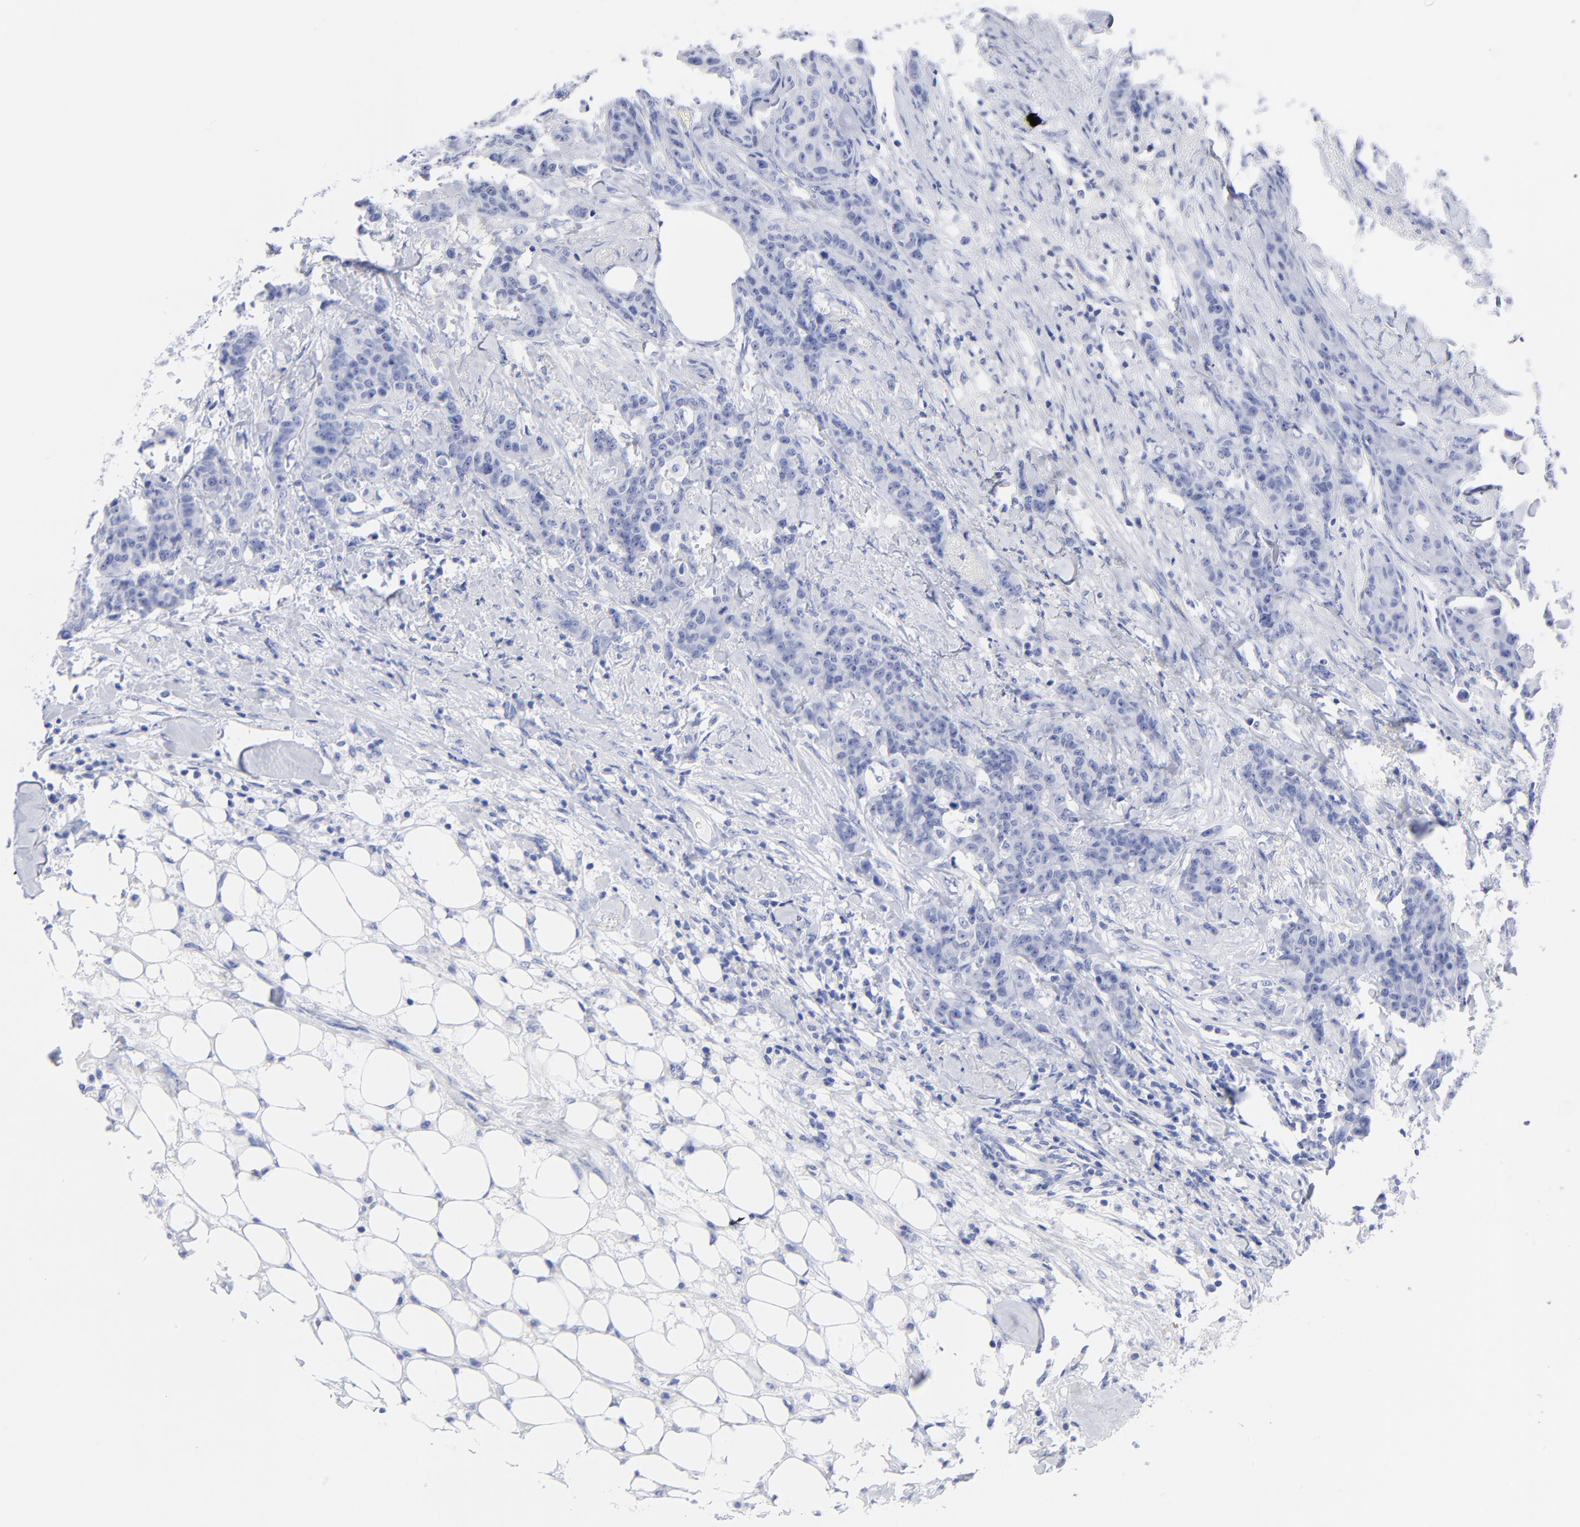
{"staining": {"intensity": "negative", "quantity": "none", "location": "none"}, "tissue": "breast cancer", "cell_type": "Tumor cells", "image_type": "cancer", "snomed": [{"axis": "morphology", "description": "Duct carcinoma"}, {"axis": "topography", "description": "Breast"}], "caption": "DAB immunohistochemical staining of breast cancer (infiltrating ductal carcinoma) exhibits no significant positivity in tumor cells.", "gene": "ACY1", "patient": {"sex": "female", "age": 40}}